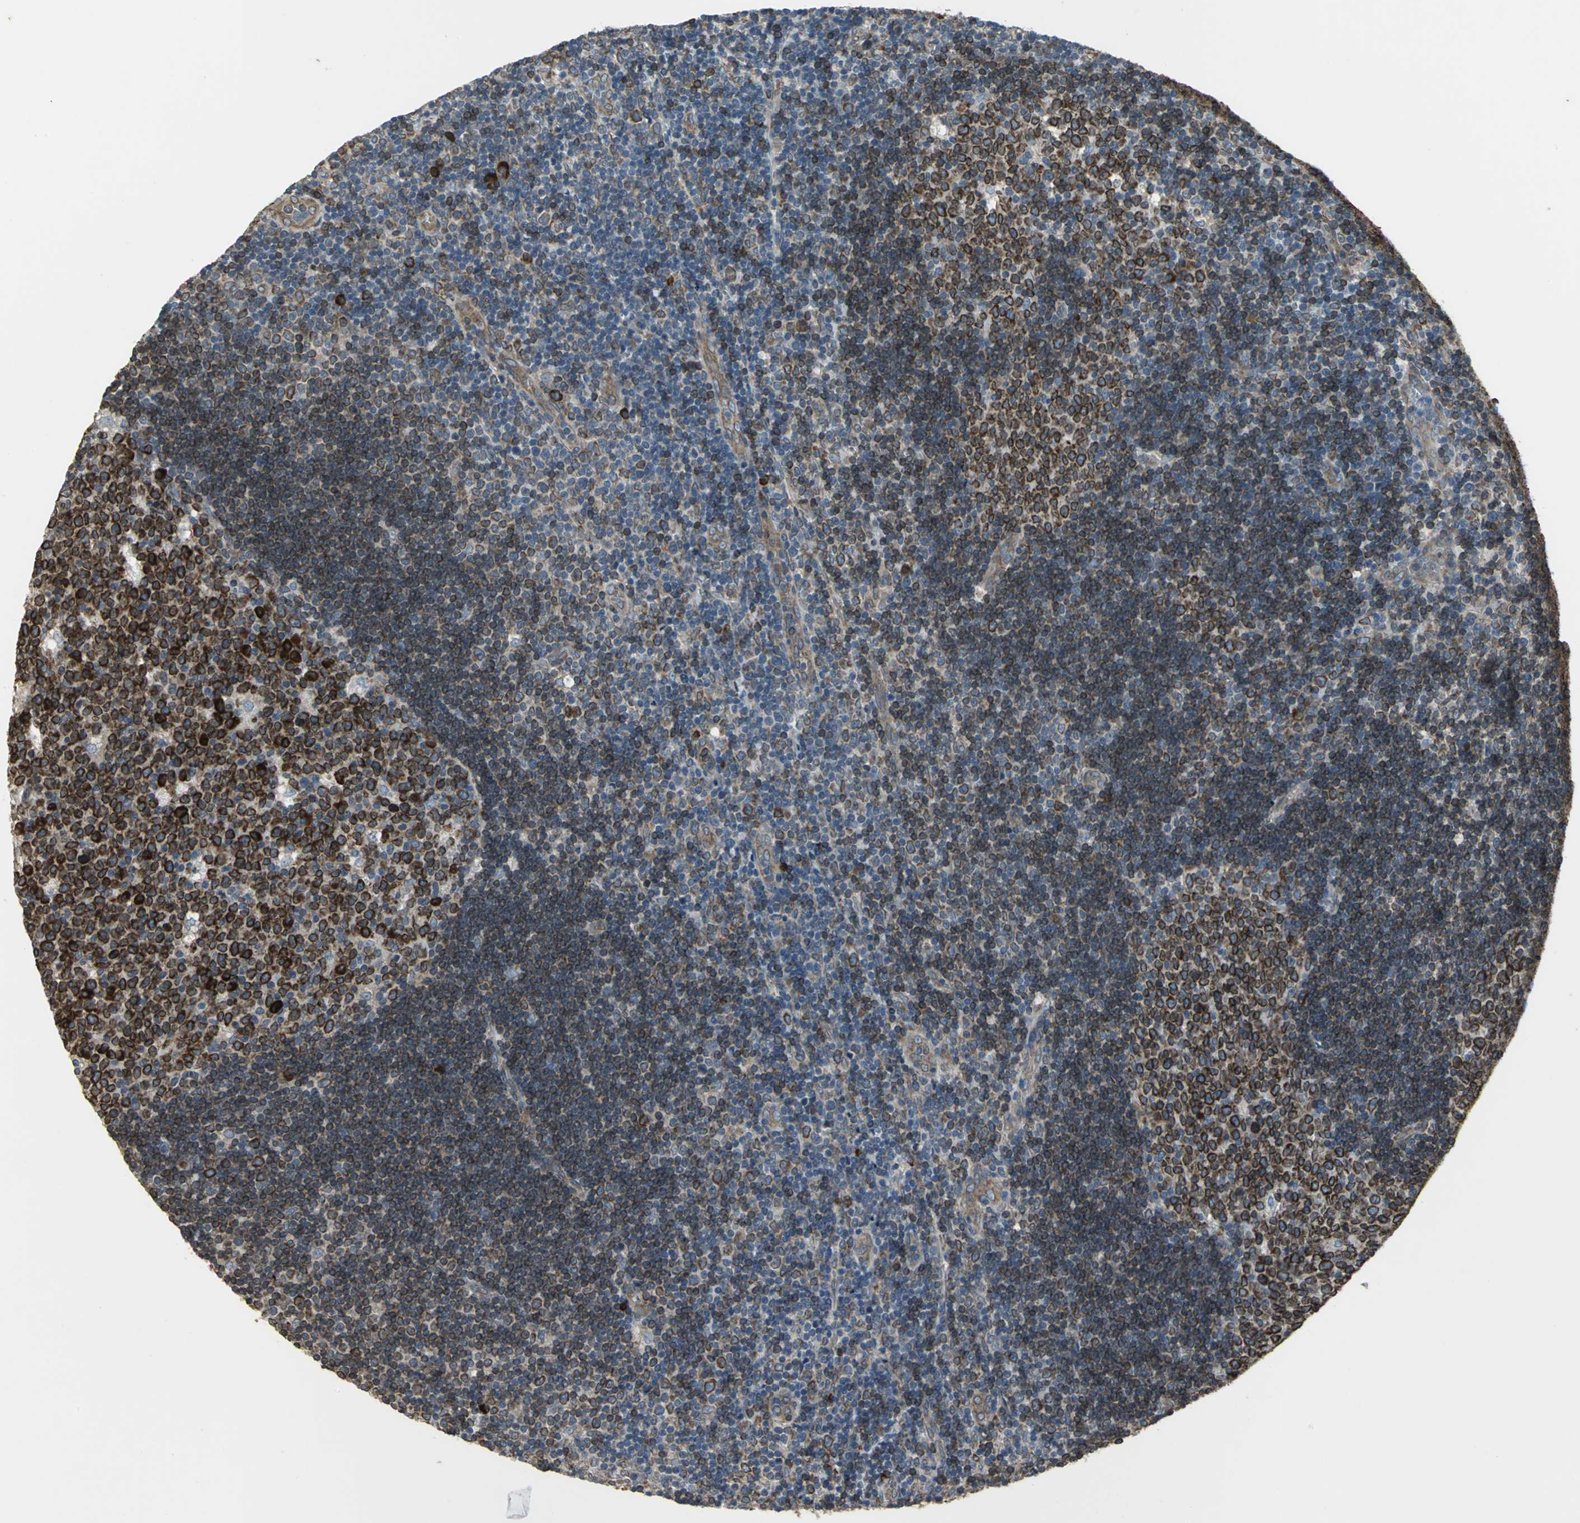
{"staining": {"intensity": "strong", "quantity": "25%-75%", "location": "cytoplasmic/membranous"}, "tissue": "lymph node", "cell_type": "Germinal center cells", "image_type": "normal", "snomed": [{"axis": "morphology", "description": "Normal tissue, NOS"}, {"axis": "topography", "description": "Lymph node"}, {"axis": "topography", "description": "Salivary gland"}], "caption": "Immunohistochemistry staining of normal lymph node, which displays high levels of strong cytoplasmic/membranous expression in approximately 25%-75% of germinal center cells indicating strong cytoplasmic/membranous protein expression. The staining was performed using DAB (3,3'-diaminobenzidine) (brown) for protein detection and nuclei were counterstained in hematoxylin (blue).", "gene": "SYVN1", "patient": {"sex": "male", "age": 8}}